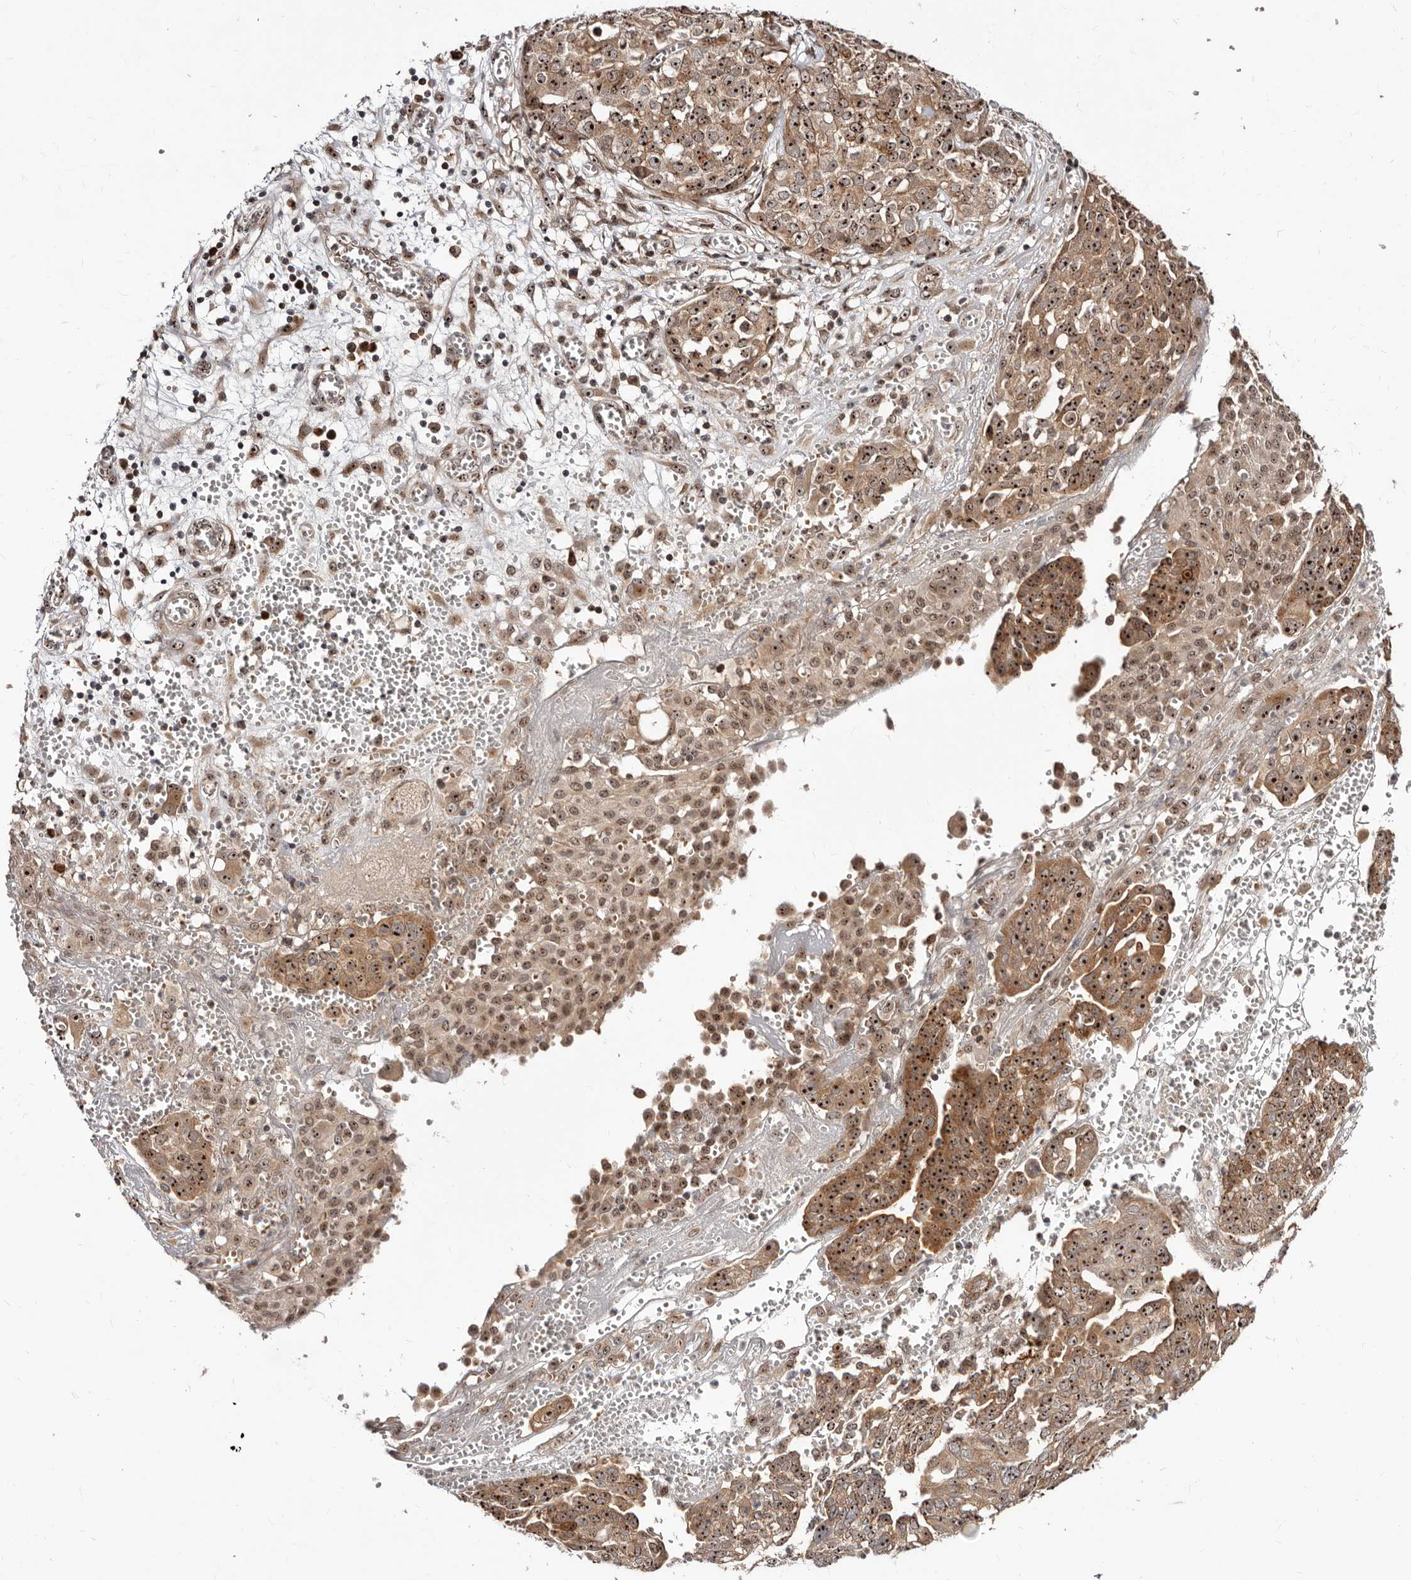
{"staining": {"intensity": "strong", "quantity": ">75%", "location": "cytoplasmic/membranous,nuclear"}, "tissue": "ovarian cancer", "cell_type": "Tumor cells", "image_type": "cancer", "snomed": [{"axis": "morphology", "description": "Cystadenocarcinoma, serous, NOS"}, {"axis": "topography", "description": "Soft tissue"}, {"axis": "topography", "description": "Ovary"}], "caption": "Protein staining demonstrates strong cytoplasmic/membranous and nuclear positivity in approximately >75% of tumor cells in ovarian cancer (serous cystadenocarcinoma).", "gene": "APOL6", "patient": {"sex": "female", "age": 57}}